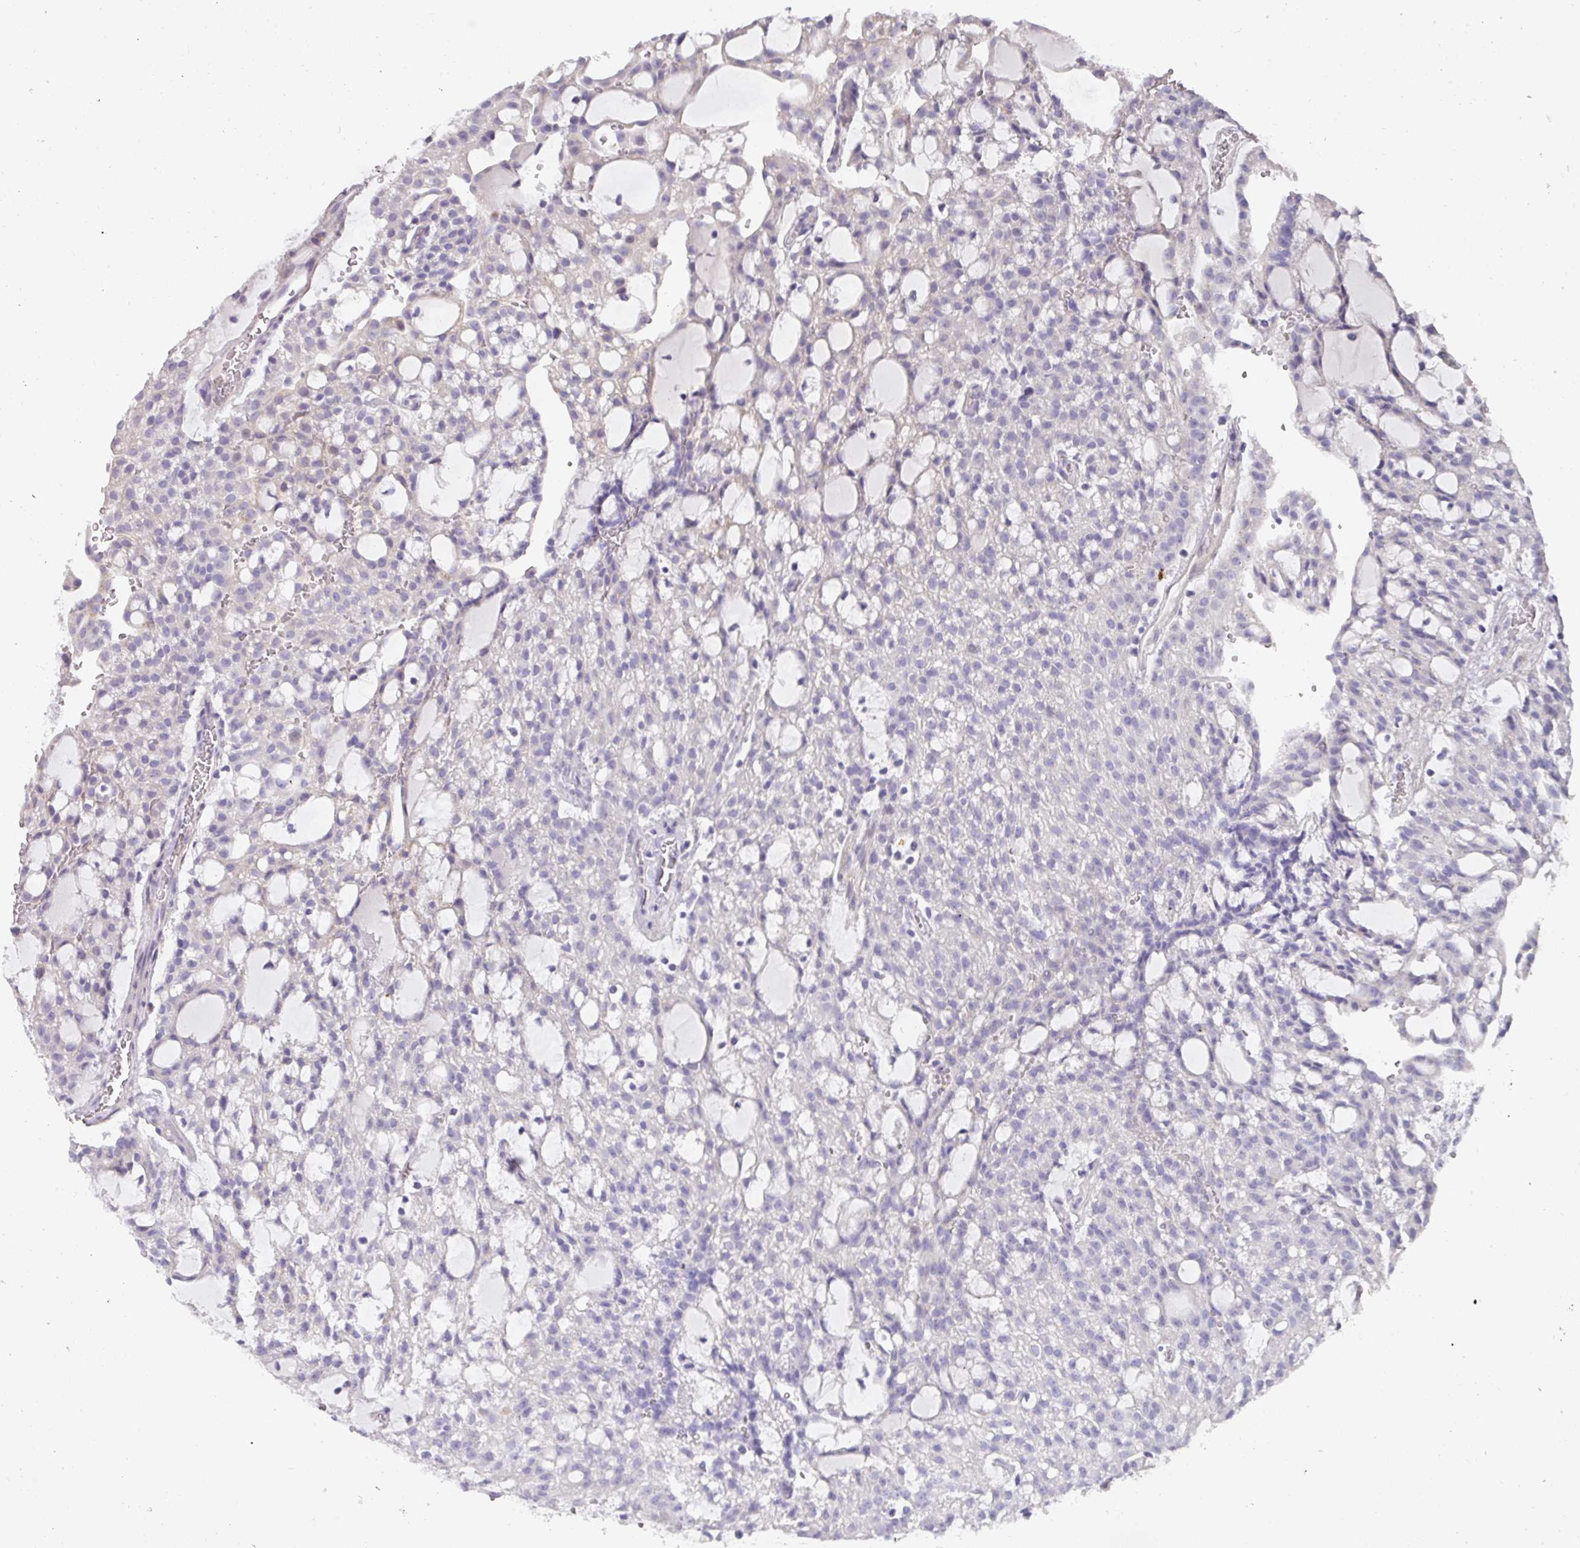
{"staining": {"intensity": "negative", "quantity": "none", "location": "none"}, "tissue": "renal cancer", "cell_type": "Tumor cells", "image_type": "cancer", "snomed": [{"axis": "morphology", "description": "Adenocarcinoma, NOS"}, {"axis": "topography", "description": "Kidney"}], "caption": "Photomicrograph shows no significant protein expression in tumor cells of adenocarcinoma (renal). (DAB IHC visualized using brightfield microscopy, high magnification).", "gene": "ANKRD29", "patient": {"sex": "male", "age": 63}}